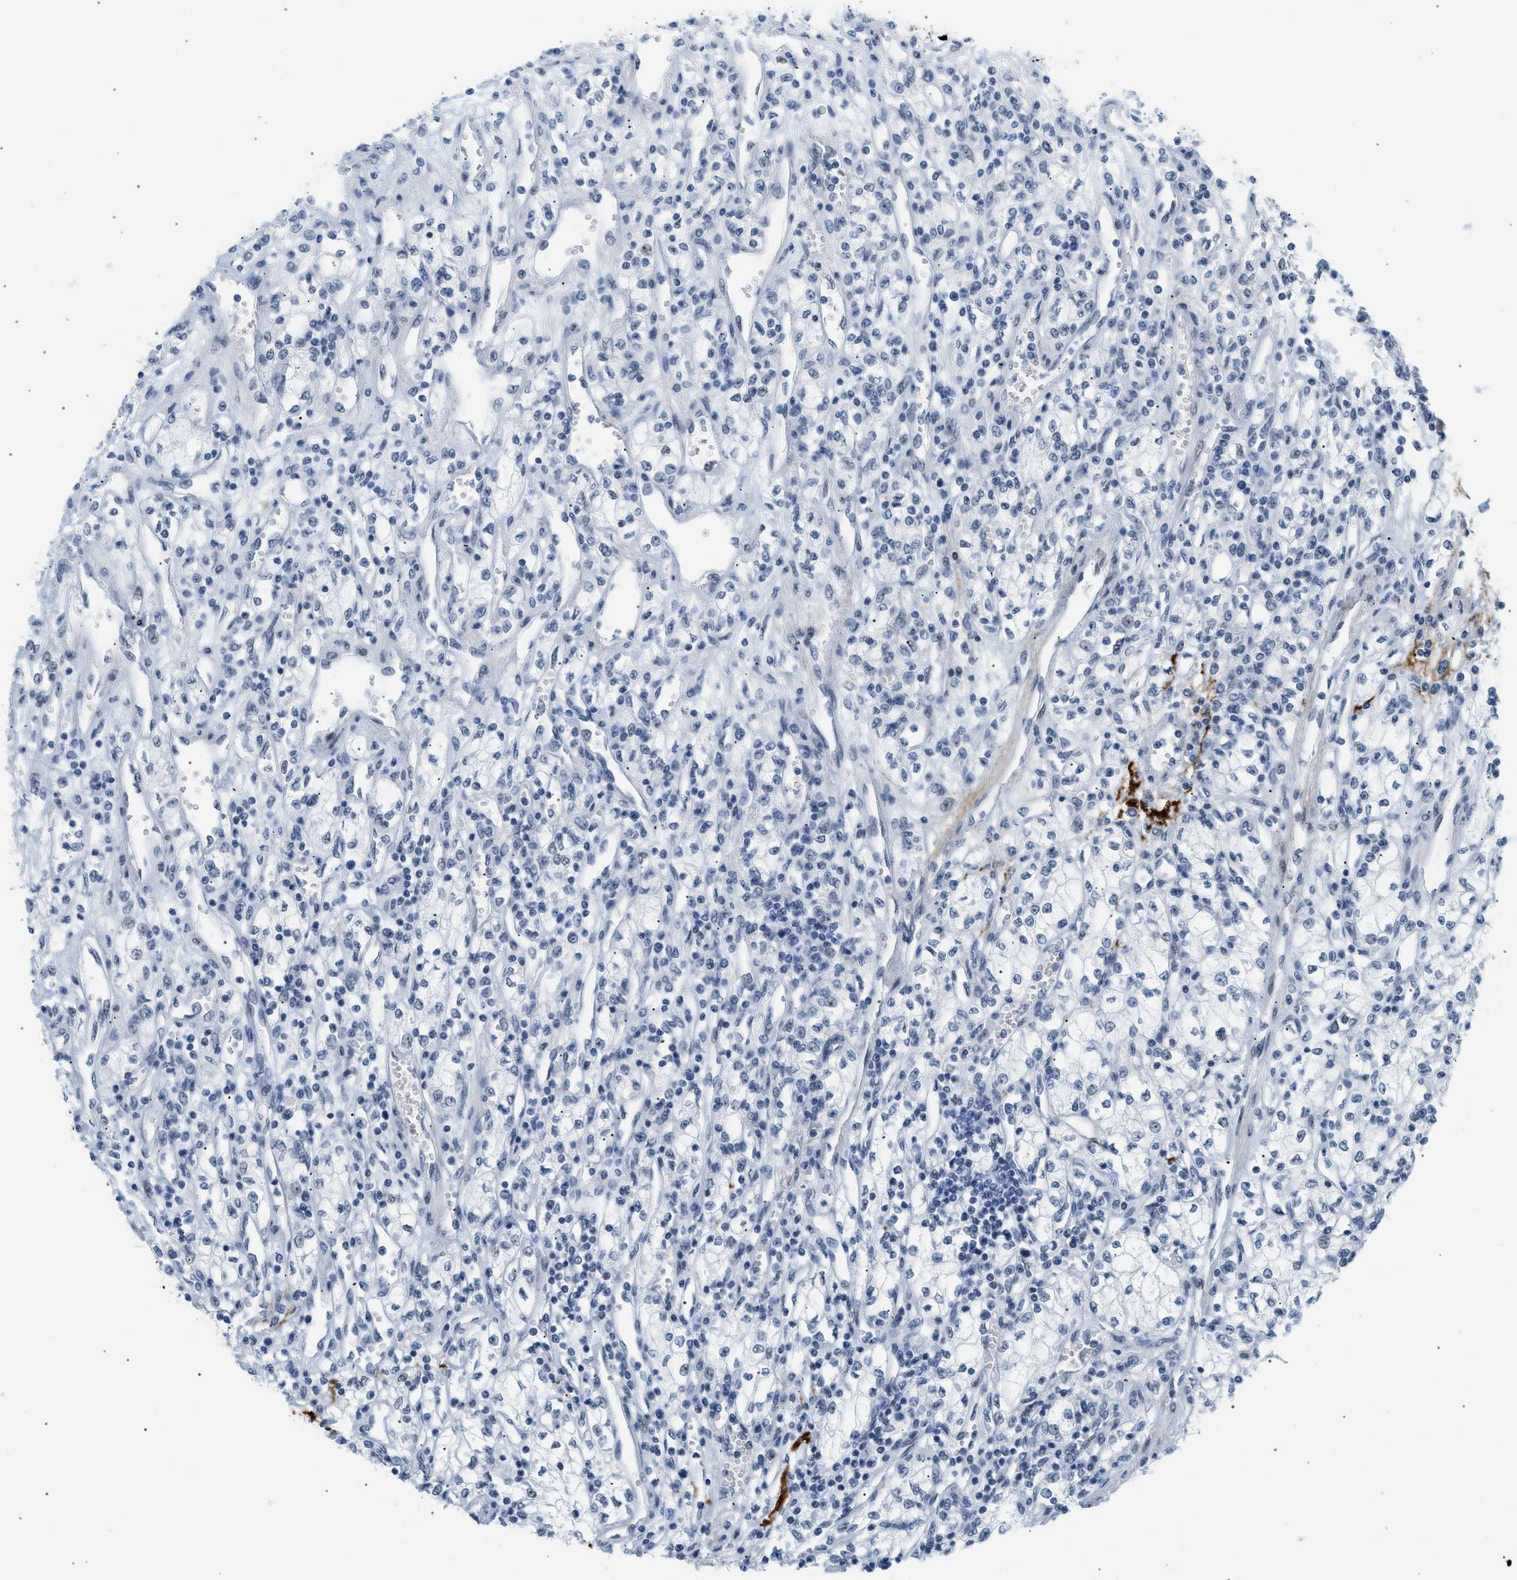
{"staining": {"intensity": "negative", "quantity": "none", "location": "none"}, "tissue": "renal cancer", "cell_type": "Tumor cells", "image_type": "cancer", "snomed": [{"axis": "morphology", "description": "Adenocarcinoma, NOS"}, {"axis": "topography", "description": "Kidney"}], "caption": "Adenocarcinoma (renal) was stained to show a protein in brown. There is no significant staining in tumor cells.", "gene": "ELN", "patient": {"sex": "male", "age": 59}}